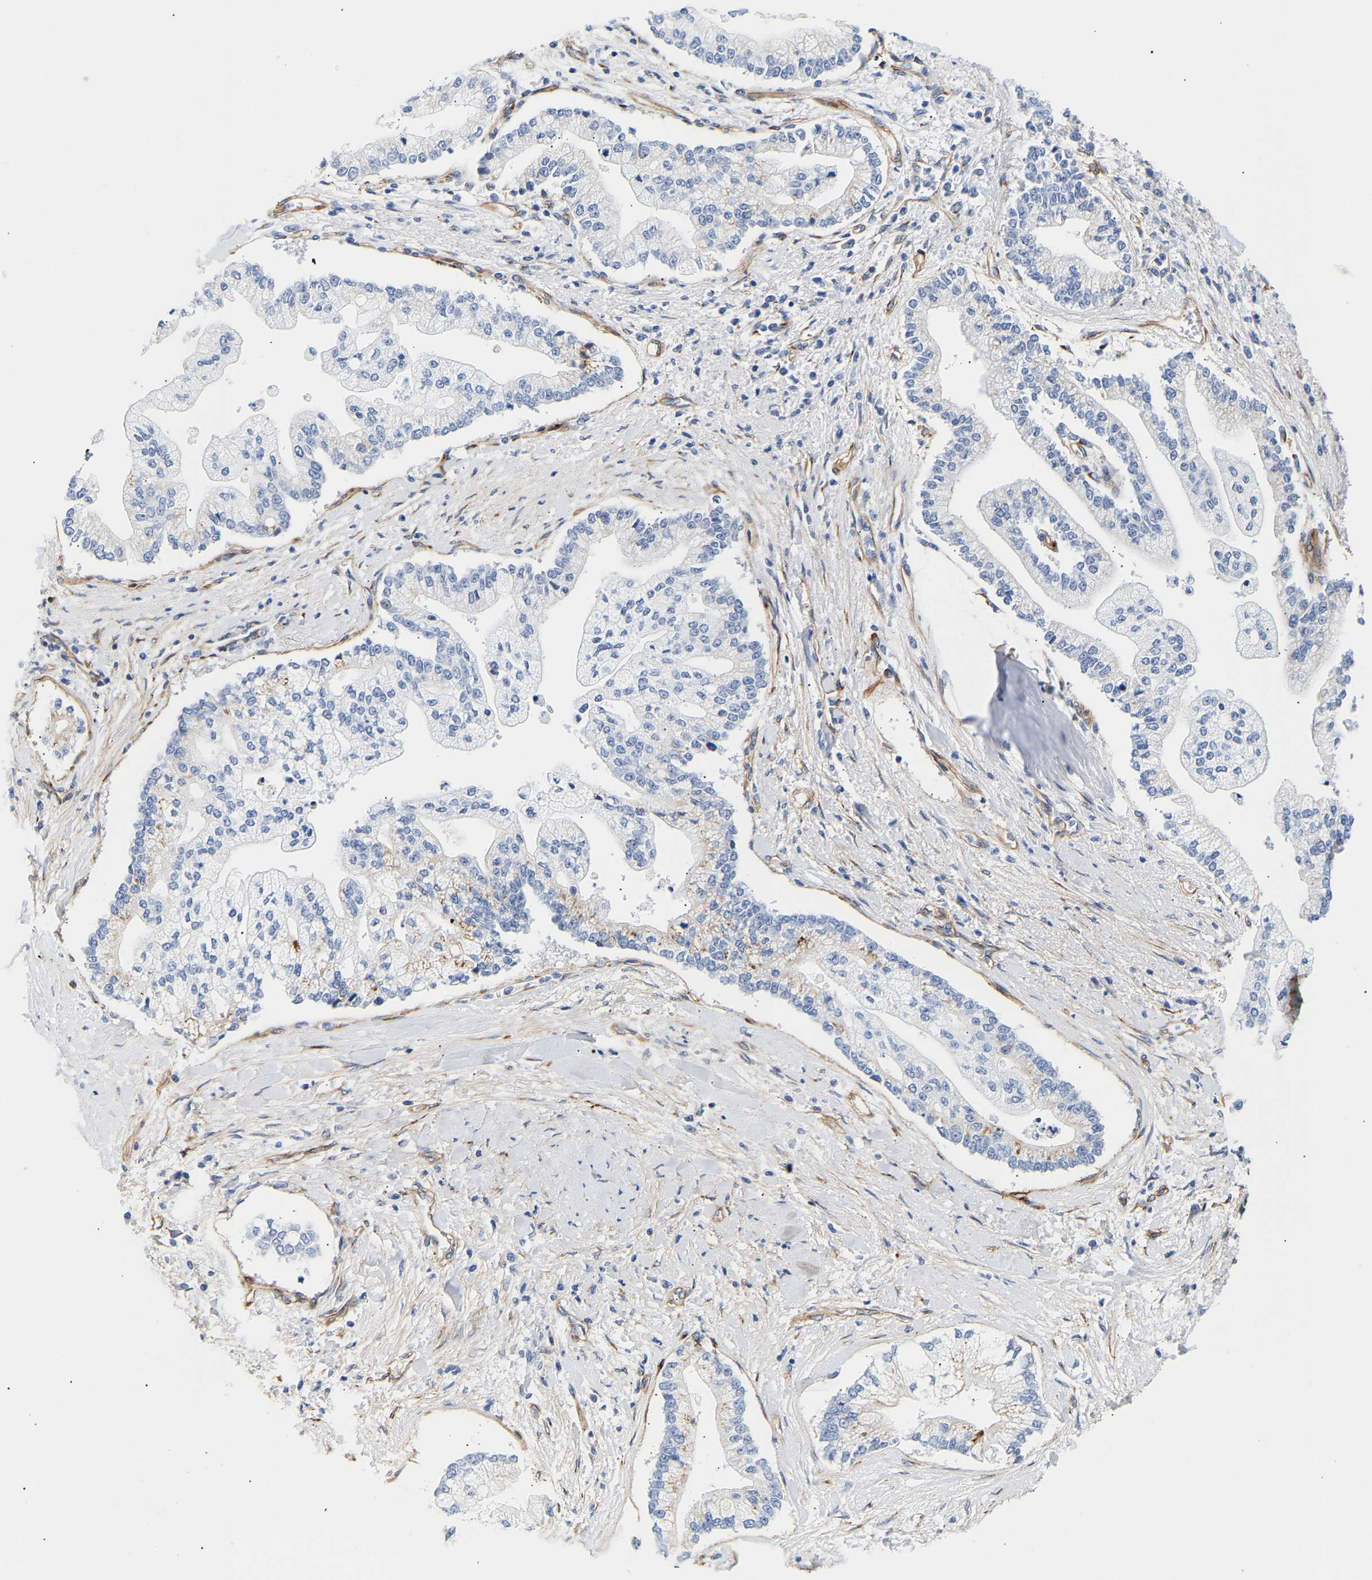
{"staining": {"intensity": "negative", "quantity": "none", "location": "none"}, "tissue": "liver cancer", "cell_type": "Tumor cells", "image_type": "cancer", "snomed": [{"axis": "morphology", "description": "Cholangiocarcinoma"}, {"axis": "topography", "description": "Liver"}], "caption": "DAB immunohistochemical staining of liver cancer displays no significant expression in tumor cells.", "gene": "IGFBP7", "patient": {"sex": "male", "age": 50}}